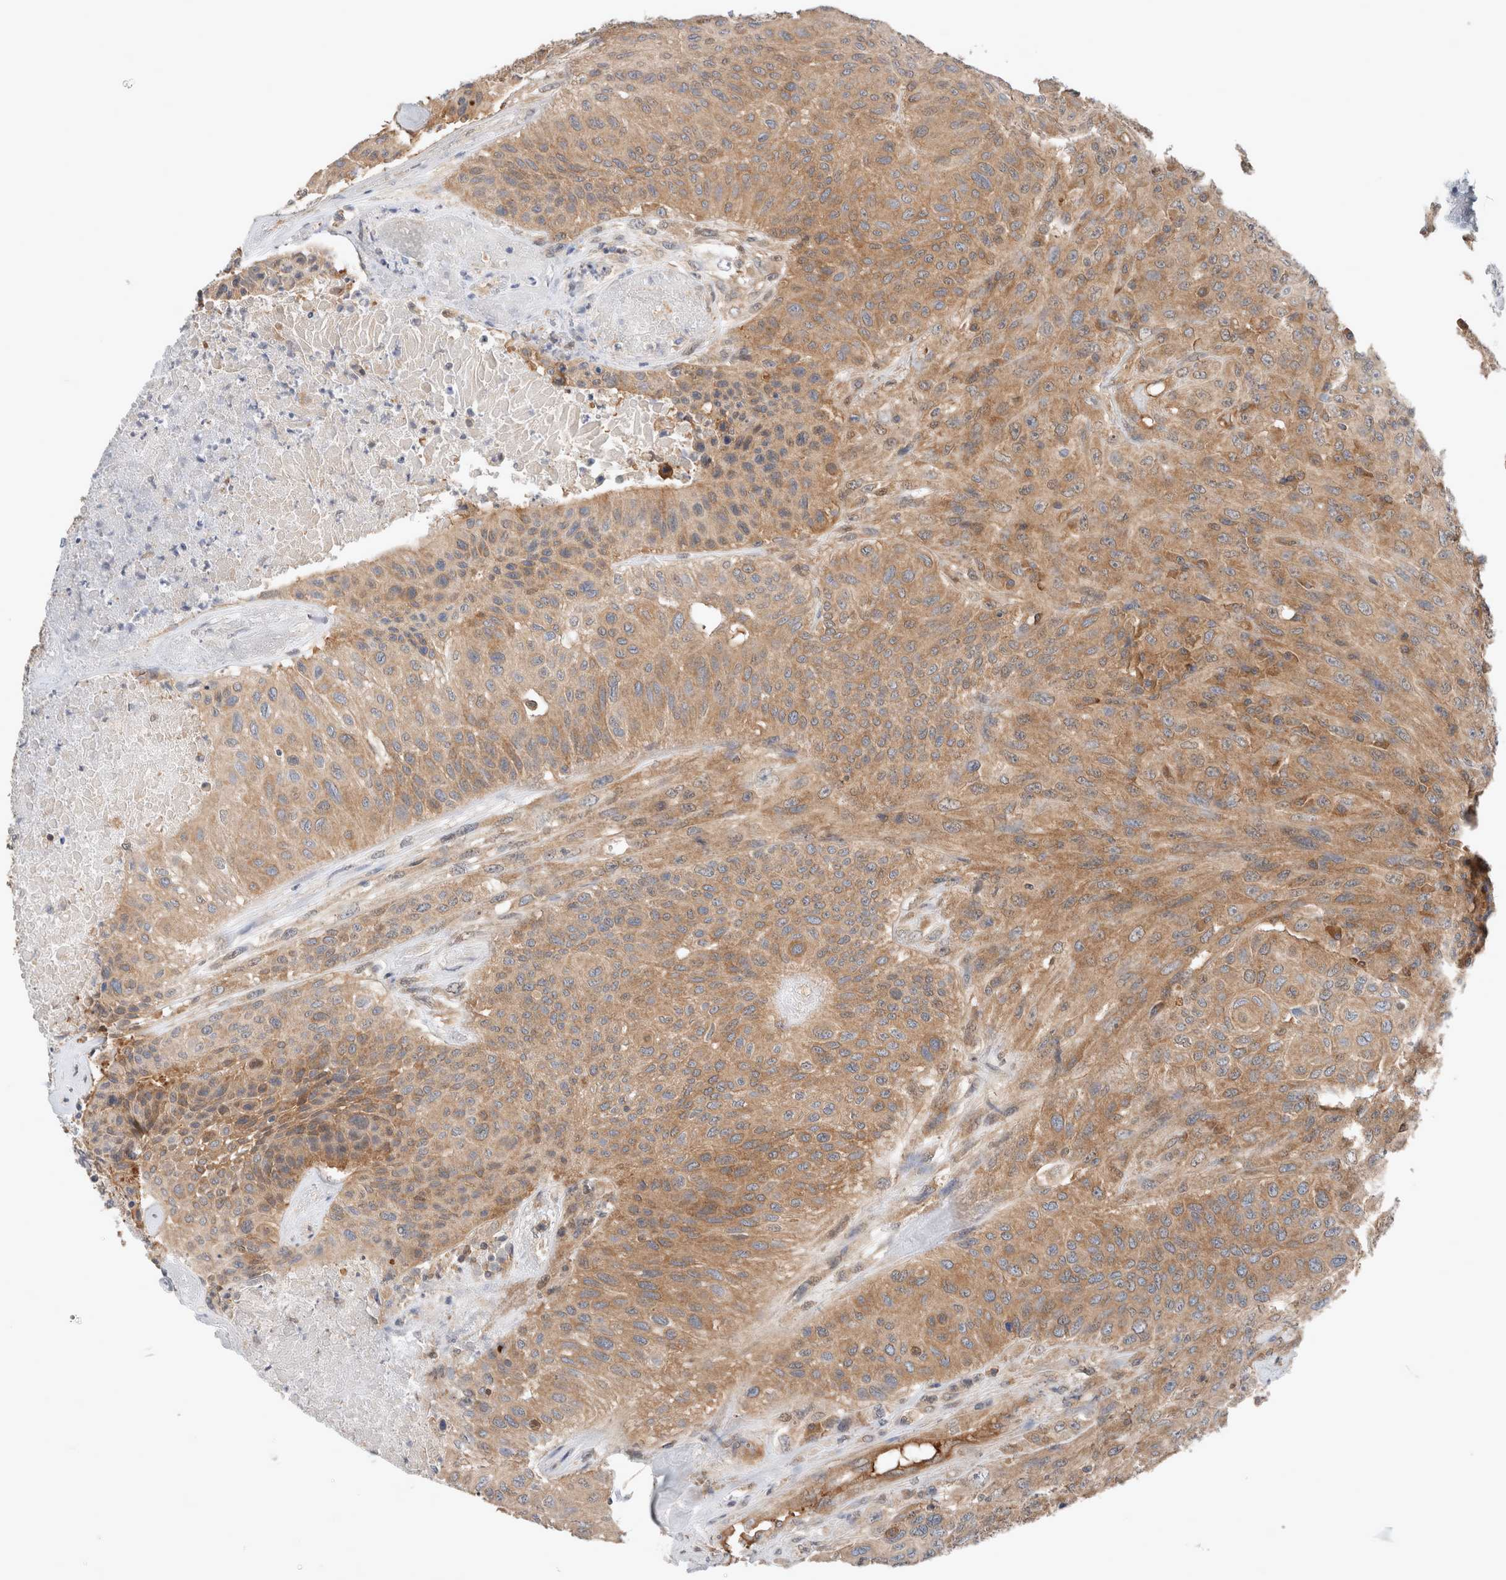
{"staining": {"intensity": "moderate", "quantity": ">75%", "location": "cytoplasmic/membranous"}, "tissue": "urothelial cancer", "cell_type": "Tumor cells", "image_type": "cancer", "snomed": [{"axis": "morphology", "description": "Urothelial carcinoma, High grade"}, {"axis": "topography", "description": "Urinary bladder"}], "caption": "Tumor cells demonstrate medium levels of moderate cytoplasmic/membranous positivity in about >75% of cells in high-grade urothelial carcinoma.", "gene": "XPNPEP1", "patient": {"sex": "male", "age": 66}}